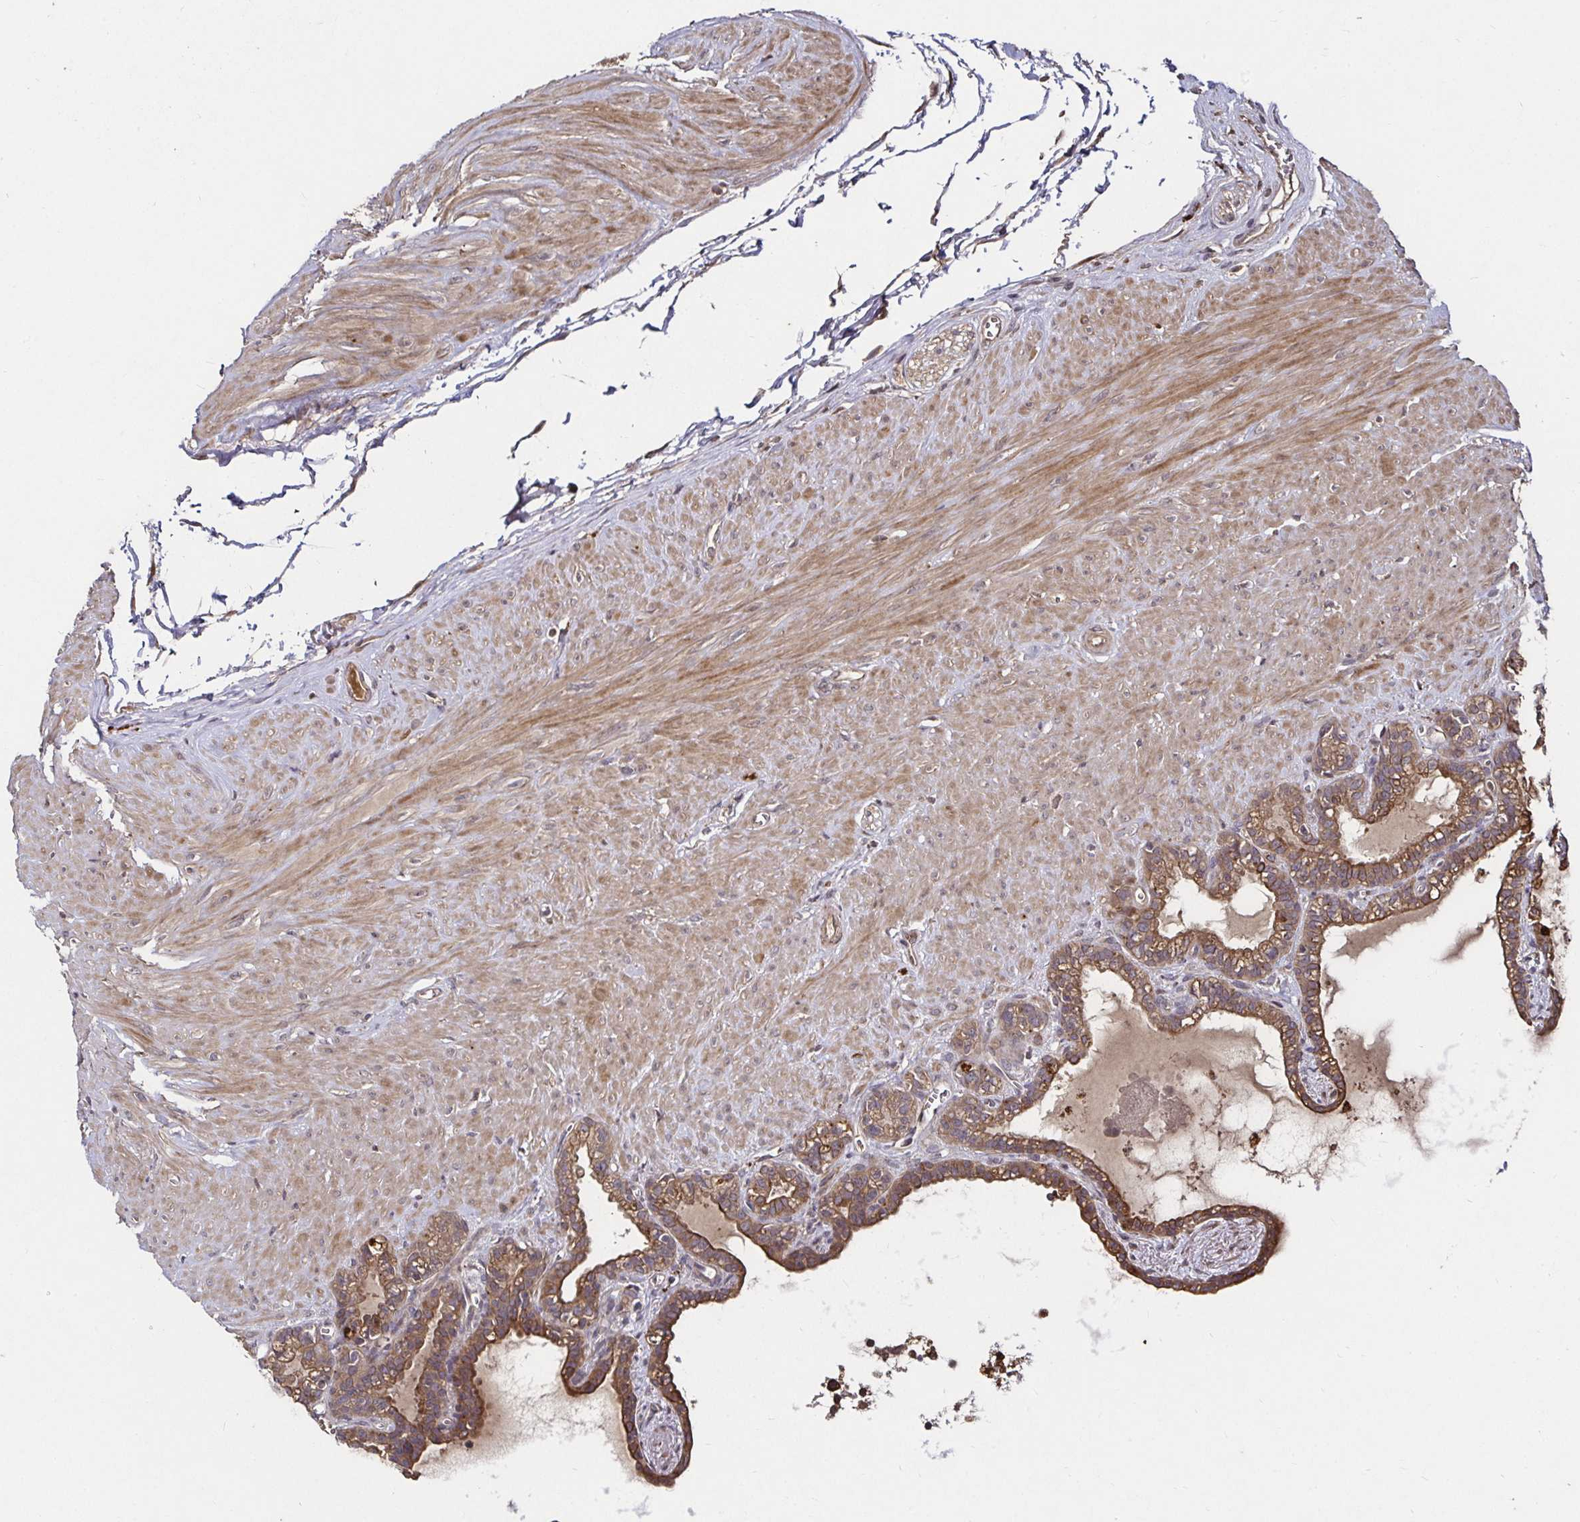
{"staining": {"intensity": "moderate", "quantity": ">75%", "location": "cytoplasmic/membranous"}, "tissue": "seminal vesicle", "cell_type": "Glandular cells", "image_type": "normal", "snomed": [{"axis": "morphology", "description": "Normal tissue, NOS"}, {"axis": "topography", "description": "Seminal veicle"}], "caption": "Protein analysis of normal seminal vesicle reveals moderate cytoplasmic/membranous positivity in approximately >75% of glandular cells. (DAB IHC, brown staining for protein, blue staining for nuclei).", "gene": "SMYD3", "patient": {"sex": "male", "age": 76}}